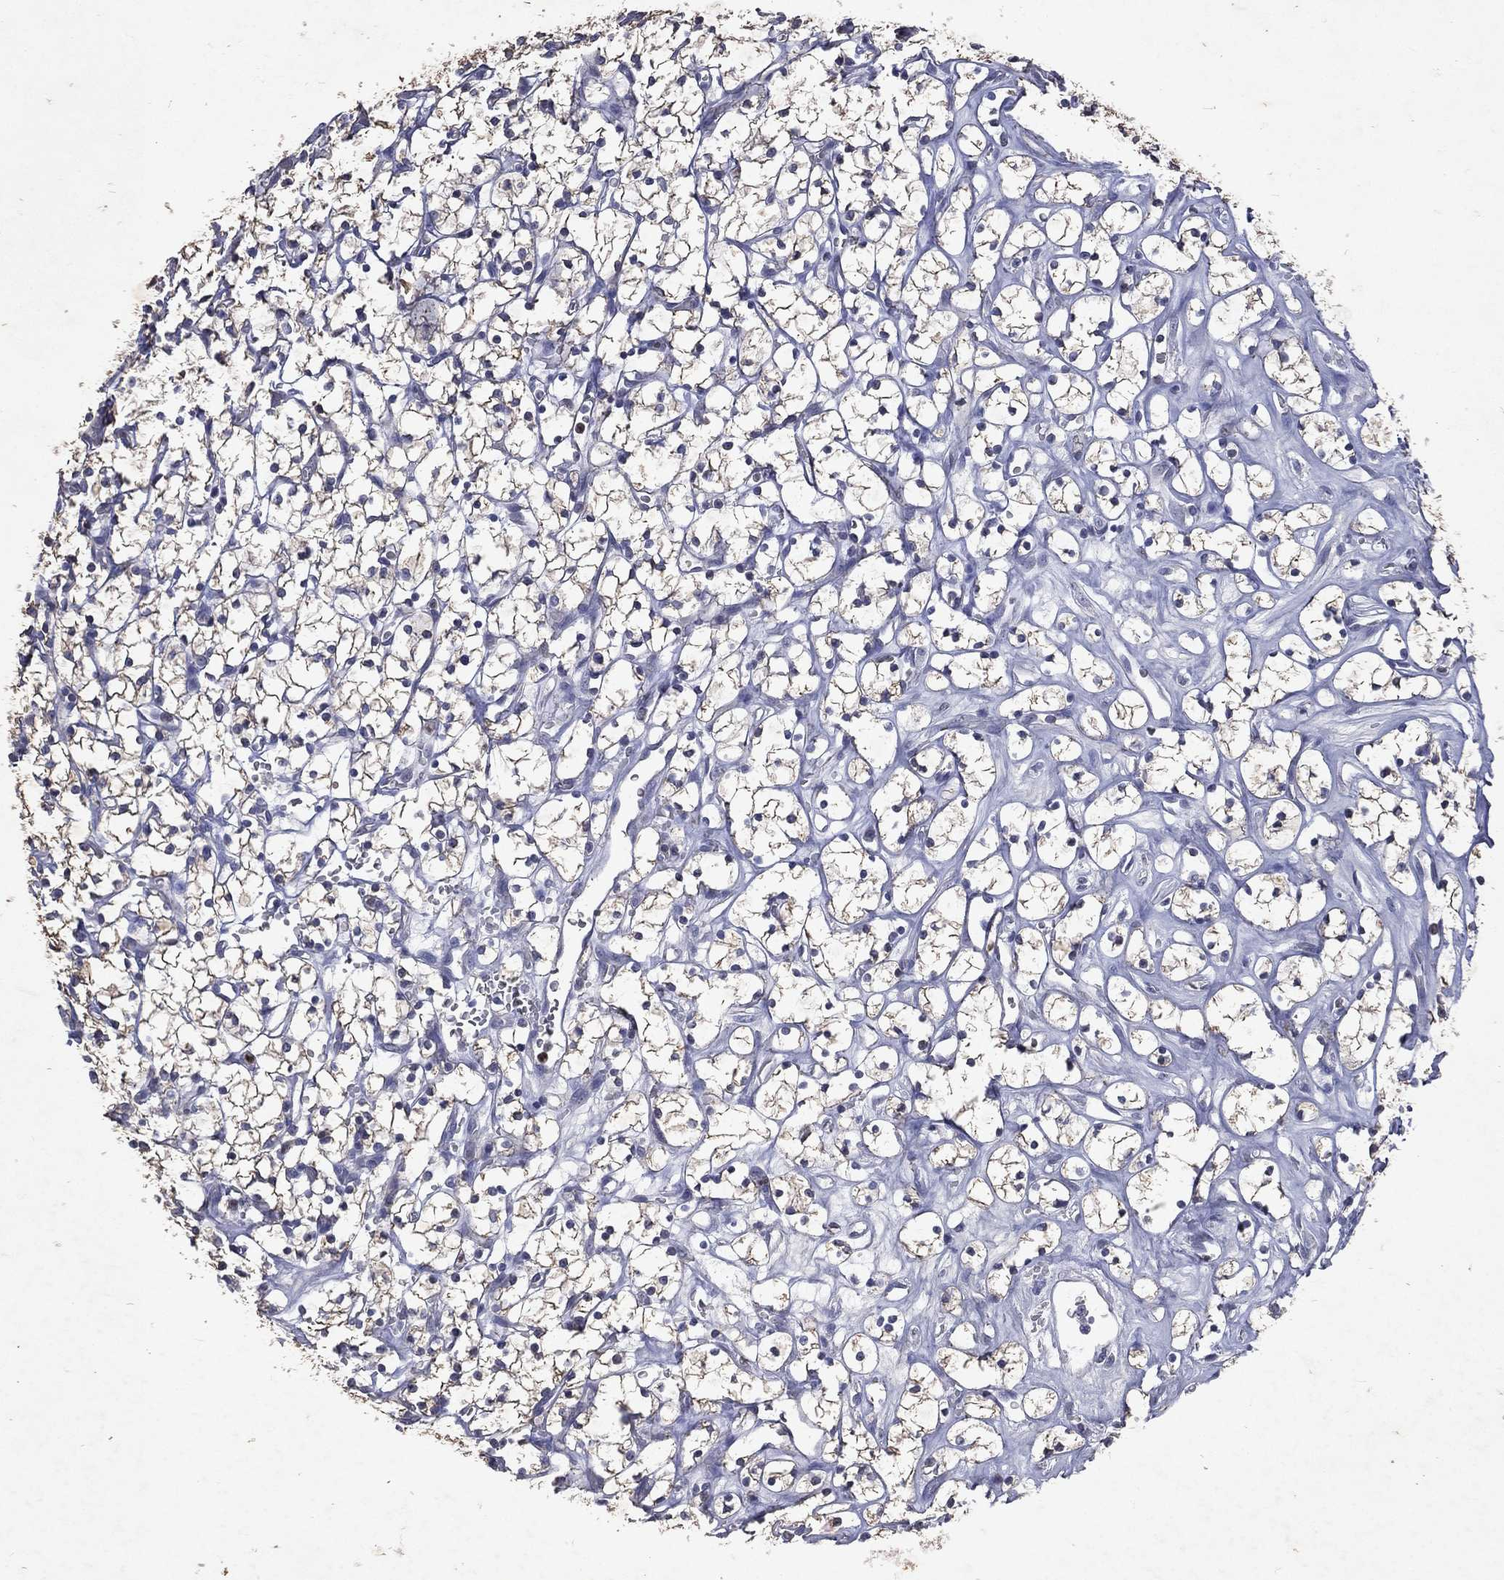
{"staining": {"intensity": "moderate", "quantity": "25%-75%", "location": "cytoplasmic/membranous"}, "tissue": "renal cancer", "cell_type": "Tumor cells", "image_type": "cancer", "snomed": [{"axis": "morphology", "description": "Adenocarcinoma, NOS"}, {"axis": "topography", "description": "Kidney"}], "caption": "An image showing moderate cytoplasmic/membranous expression in about 25%-75% of tumor cells in adenocarcinoma (renal), as visualized by brown immunohistochemical staining.", "gene": "SLC34A2", "patient": {"sex": "female", "age": 64}}